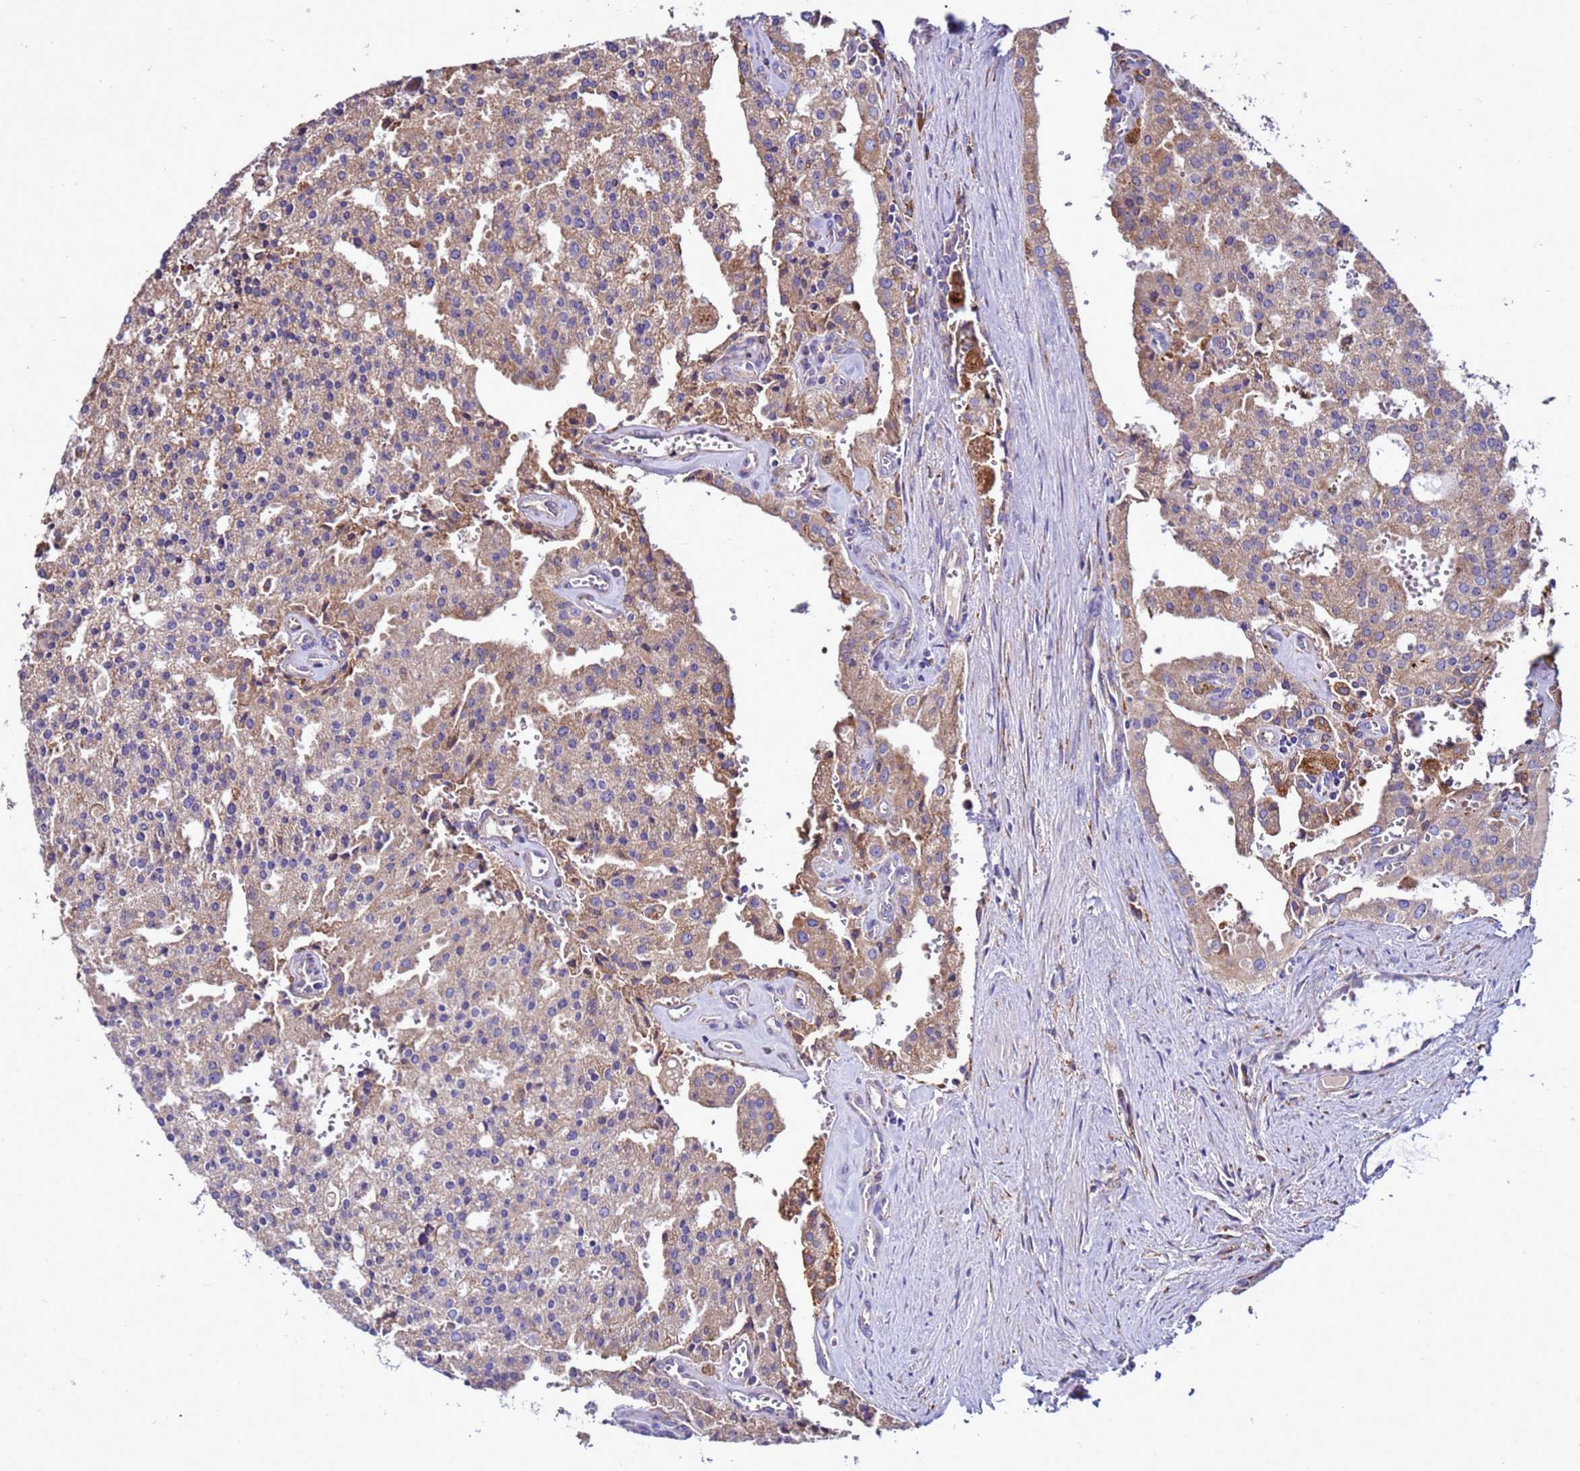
{"staining": {"intensity": "weak", "quantity": "25%-75%", "location": "cytoplasmic/membranous"}, "tissue": "prostate cancer", "cell_type": "Tumor cells", "image_type": "cancer", "snomed": [{"axis": "morphology", "description": "Adenocarcinoma, High grade"}, {"axis": "topography", "description": "Prostate"}], "caption": "Immunohistochemistry (IHC) photomicrograph of neoplastic tissue: prostate adenocarcinoma (high-grade) stained using immunohistochemistry demonstrates low levels of weak protein expression localized specifically in the cytoplasmic/membranous of tumor cells, appearing as a cytoplasmic/membranous brown color.", "gene": "ANTKMT", "patient": {"sex": "male", "age": 68}}